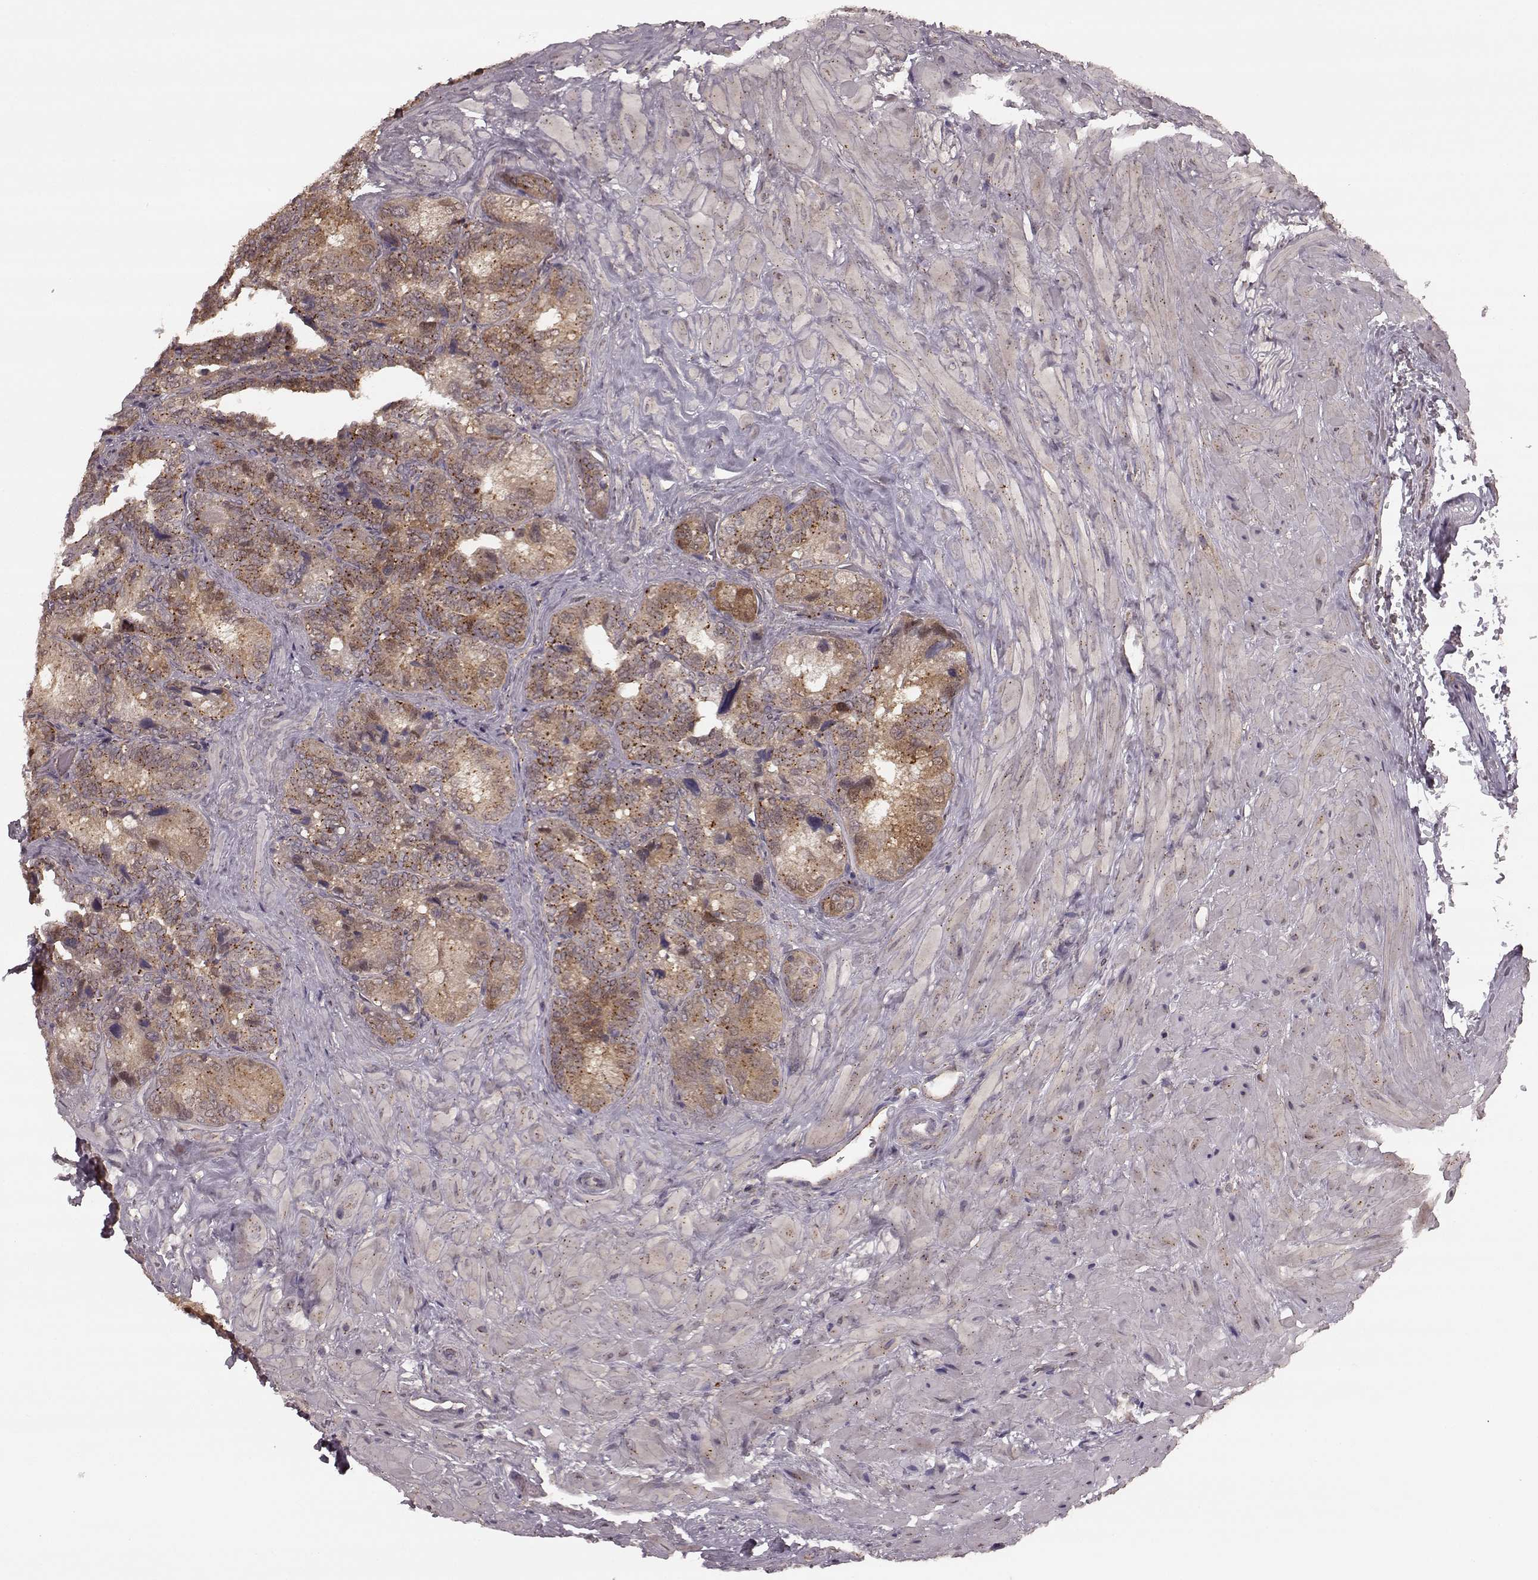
{"staining": {"intensity": "moderate", "quantity": ">75%", "location": "cytoplasmic/membranous,nuclear"}, "tissue": "seminal vesicle", "cell_type": "Glandular cells", "image_type": "normal", "snomed": [{"axis": "morphology", "description": "Normal tissue, NOS"}, {"axis": "topography", "description": "Seminal veicle"}], "caption": "Glandular cells reveal medium levels of moderate cytoplasmic/membranous,nuclear expression in approximately >75% of cells in benign human seminal vesicle. The protein is stained brown, and the nuclei are stained in blue (DAB IHC with brightfield microscopy, high magnification).", "gene": "GSS", "patient": {"sex": "male", "age": 69}}